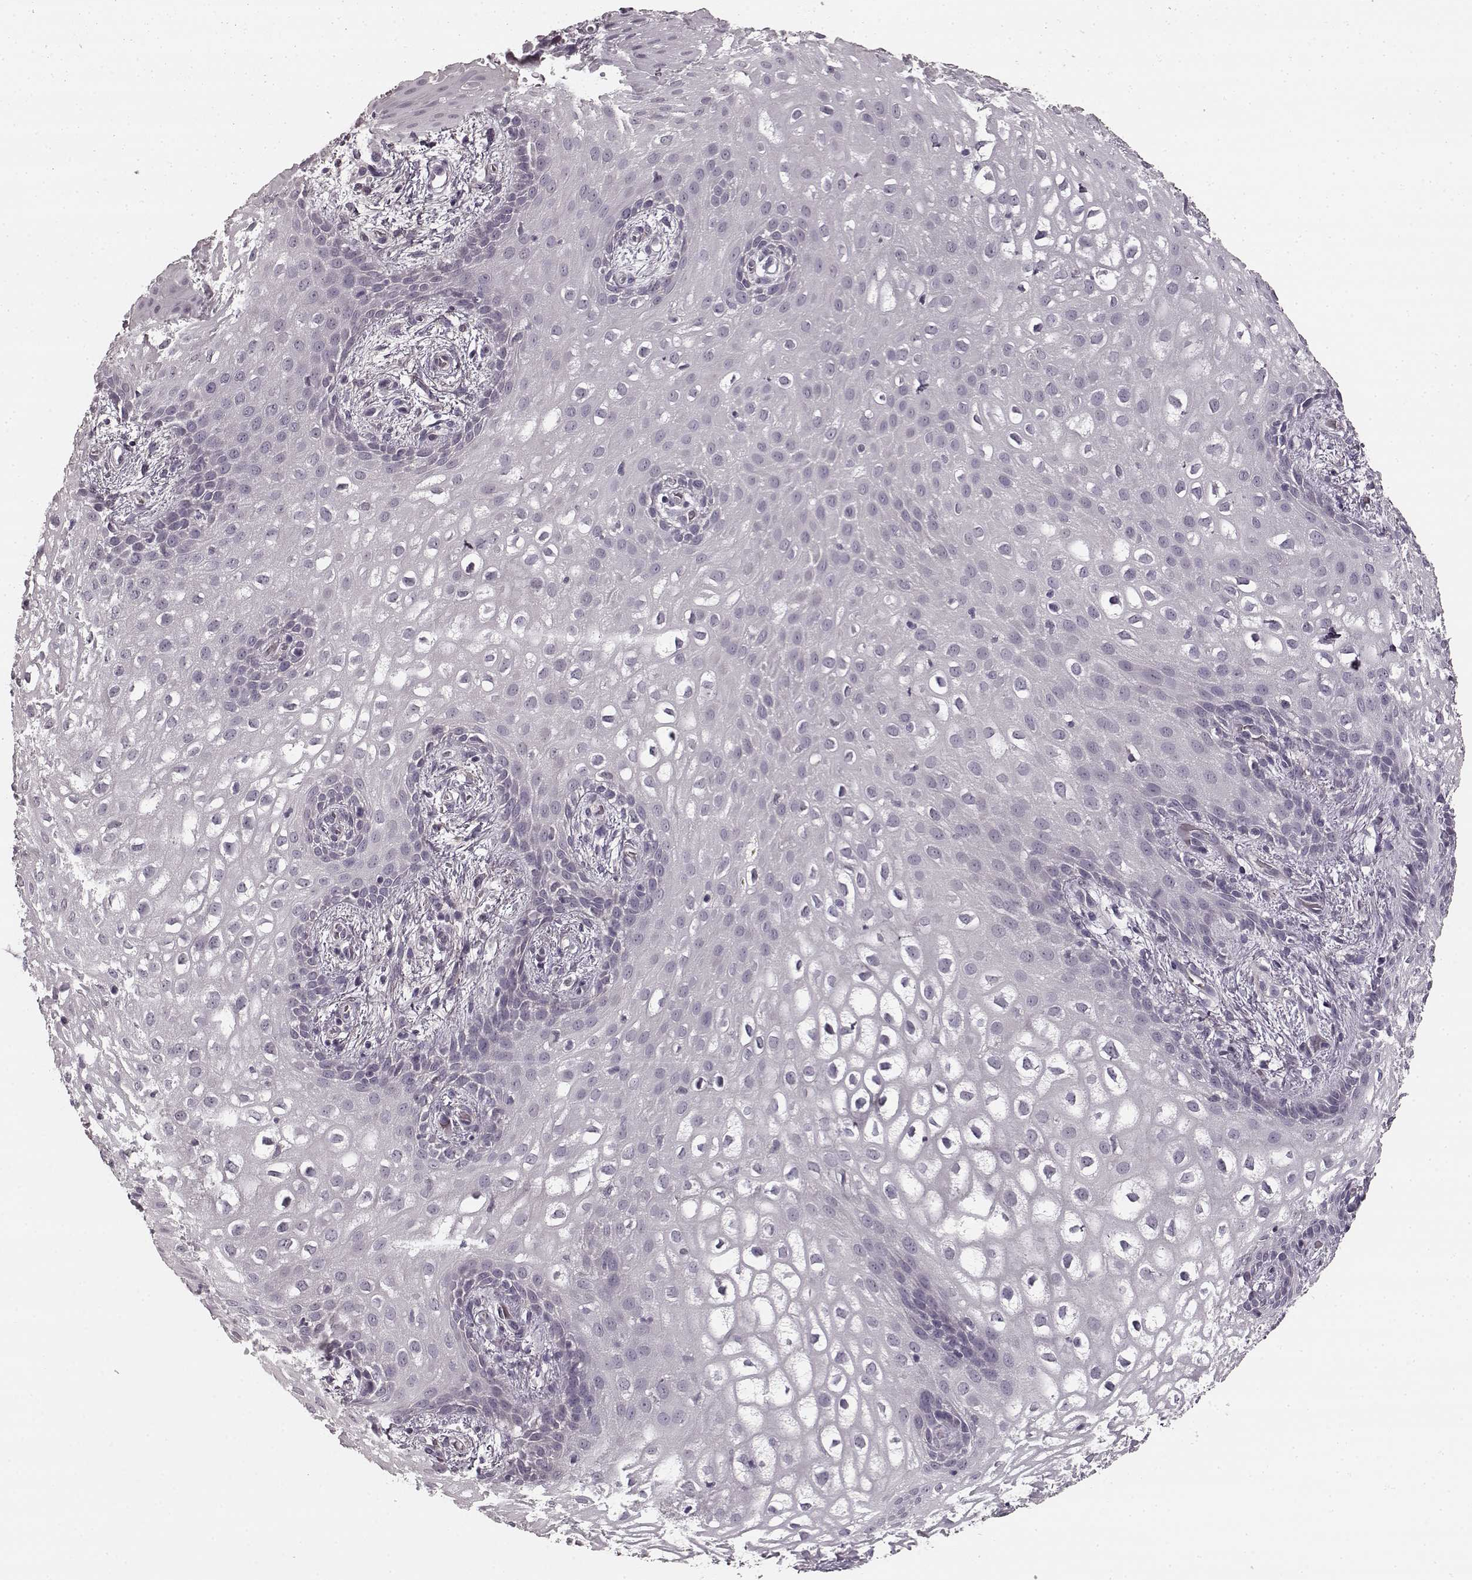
{"staining": {"intensity": "negative", "quantity": "none", "location": "none"}, "tissue": "skin", "cell_type": "Epidermal cells", "image_type": "normal", "snomed": [{"axis": "morphology", "description": "Normal tissue, NOS"}, {"axis": "topography", "description": "Anal"}], "caption": "Epidermal cells show no significant protein staining in unremarkable skin.", "gene": "PRKCE", "patient": {"sex": "female", "age": 46}}